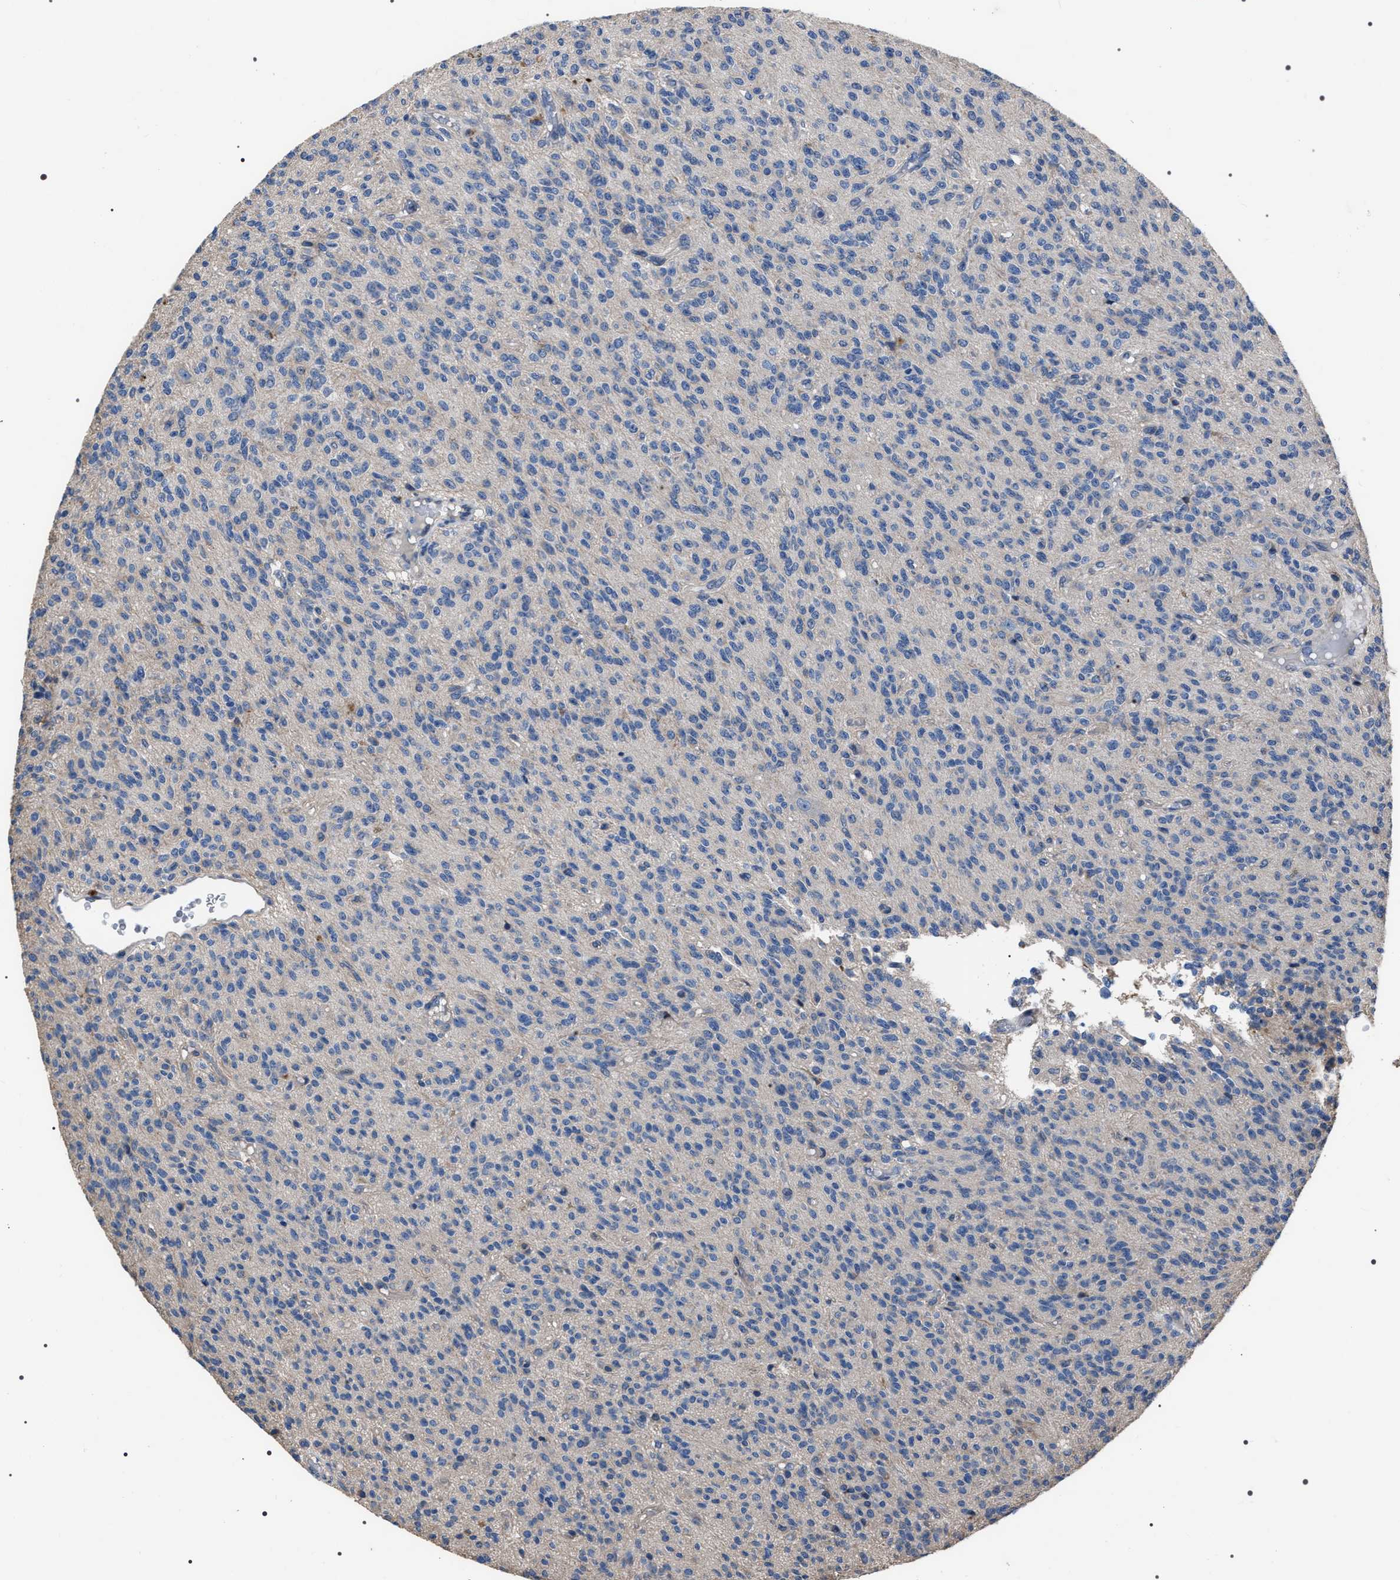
{"staining": {"intensity": "negative", "quantity": "none", "location": "none"}, "tissue": "glioma", "cell_type": "Tumor cells", "image_type": "cancer", "snomed": [{"axis": "morphology", "description": "Glioma, malignant, High grade"}, {"axis": "topography", "description": "Brain"}], "caption": "Histopathology image shows no significant protein positivity in tumor cells of glioma.", "gene": "TRIM54", "patient": {"sex": "male", "age": 34}}